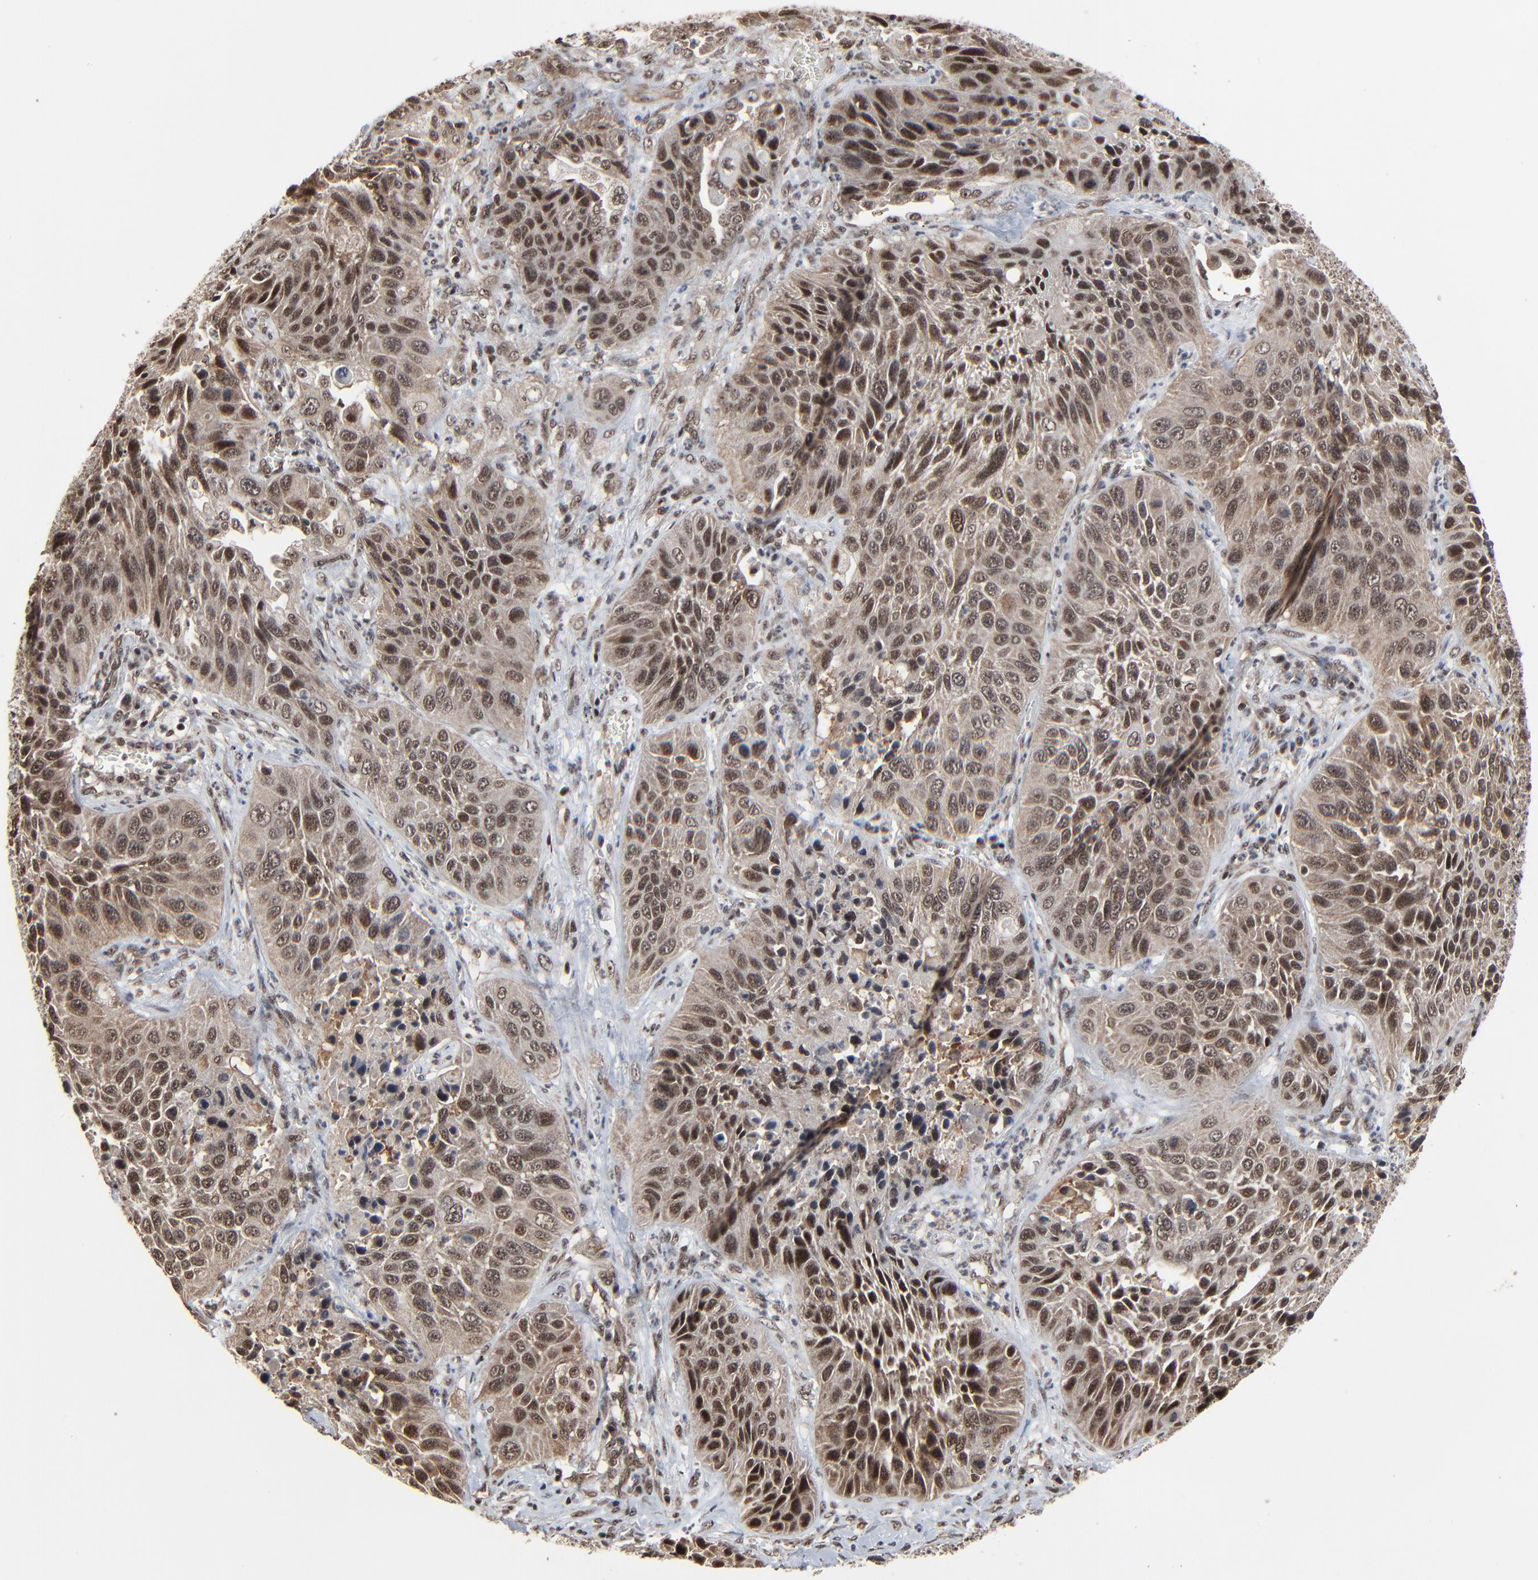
{"staining": {"intensity": "weak", "quantity": ">75%", "location": "cytoplasmic/membranous,nuclear"}, "tissue": "lung cancer", "cell_type": "Tumor cells", "image_type": "cancer", "snomed": [{"axis": "morphology", "description": "Squamous cell carcinoma, NOS"}, {"axis": "topography", "description": "Lung"}], "caption": "Immunohistochemistry (IHC) staining of lung cancer (squamous cell carcinoma), which exhibits low levels of weak cytoplasmic/membranous and nuclear expression in about >75% of tumor cells indicating weak cytoplasmic/membranous and nuclear protein expression. The staining was performed using DAB (brown) for protein detection and nuclei were counterstained in hematoxylin (blue).", "gene": "RHOJ", "patient": {"sex": "female", "age": 76}}